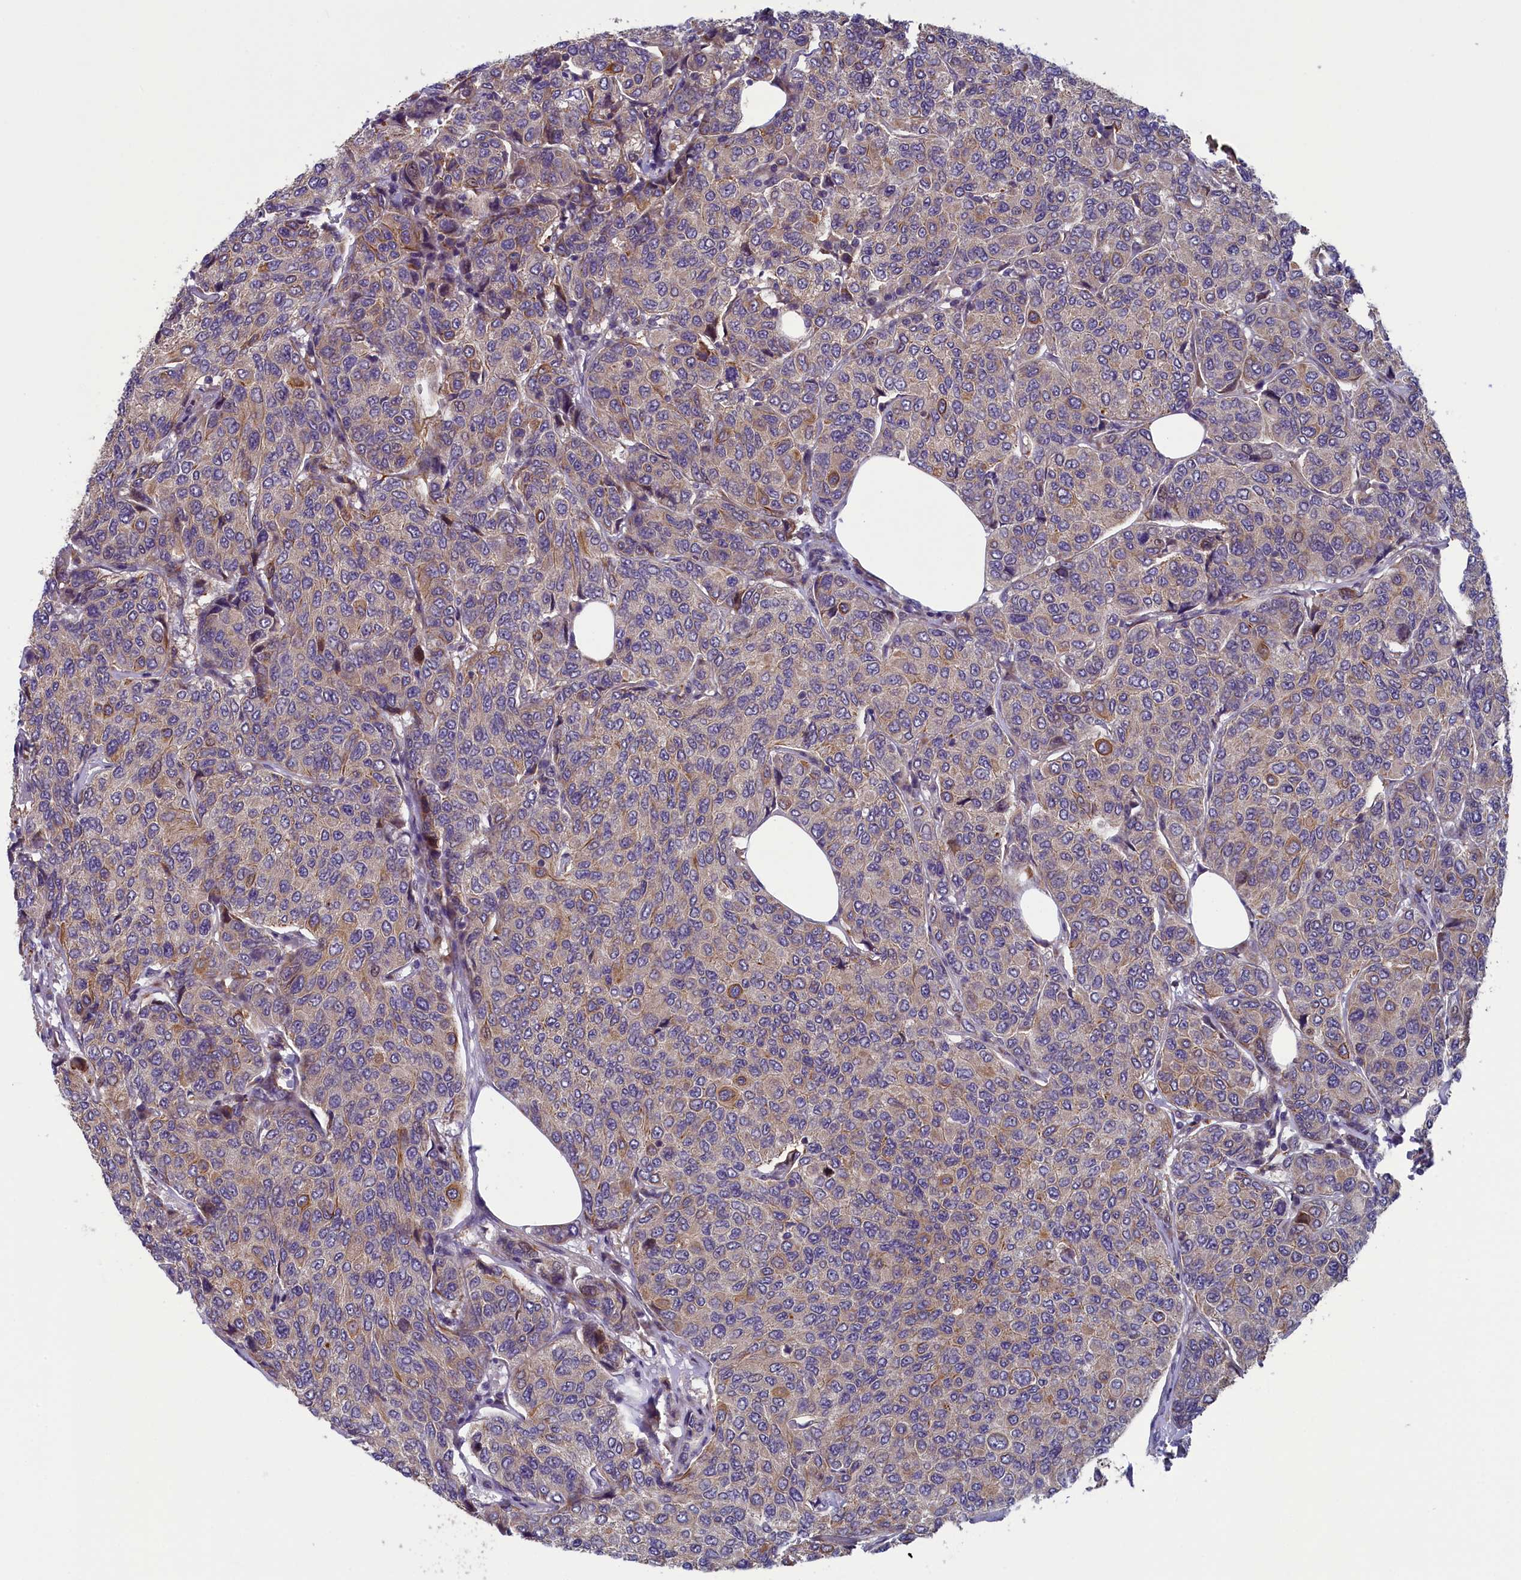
{"staining": {"intensity": "moderate", "quantity": "25%-75%", "location": "cytoplasmic/membranous"}, "tissue": "breast cancer", "cell_type": "Tumor cells", "image_type": "cancer", "snomed": [{"axis": "morphology", "description": "Duct carcinoma"}, {"axis": "topography", "description": "Breast"}], "caption": "A brown stain shows moderate cytoplasmic/membranous expression of a protein in human breast cancer tumor cells.", "gene": "ANKRD39", "patient": {"sex": "female", "age": 55}}